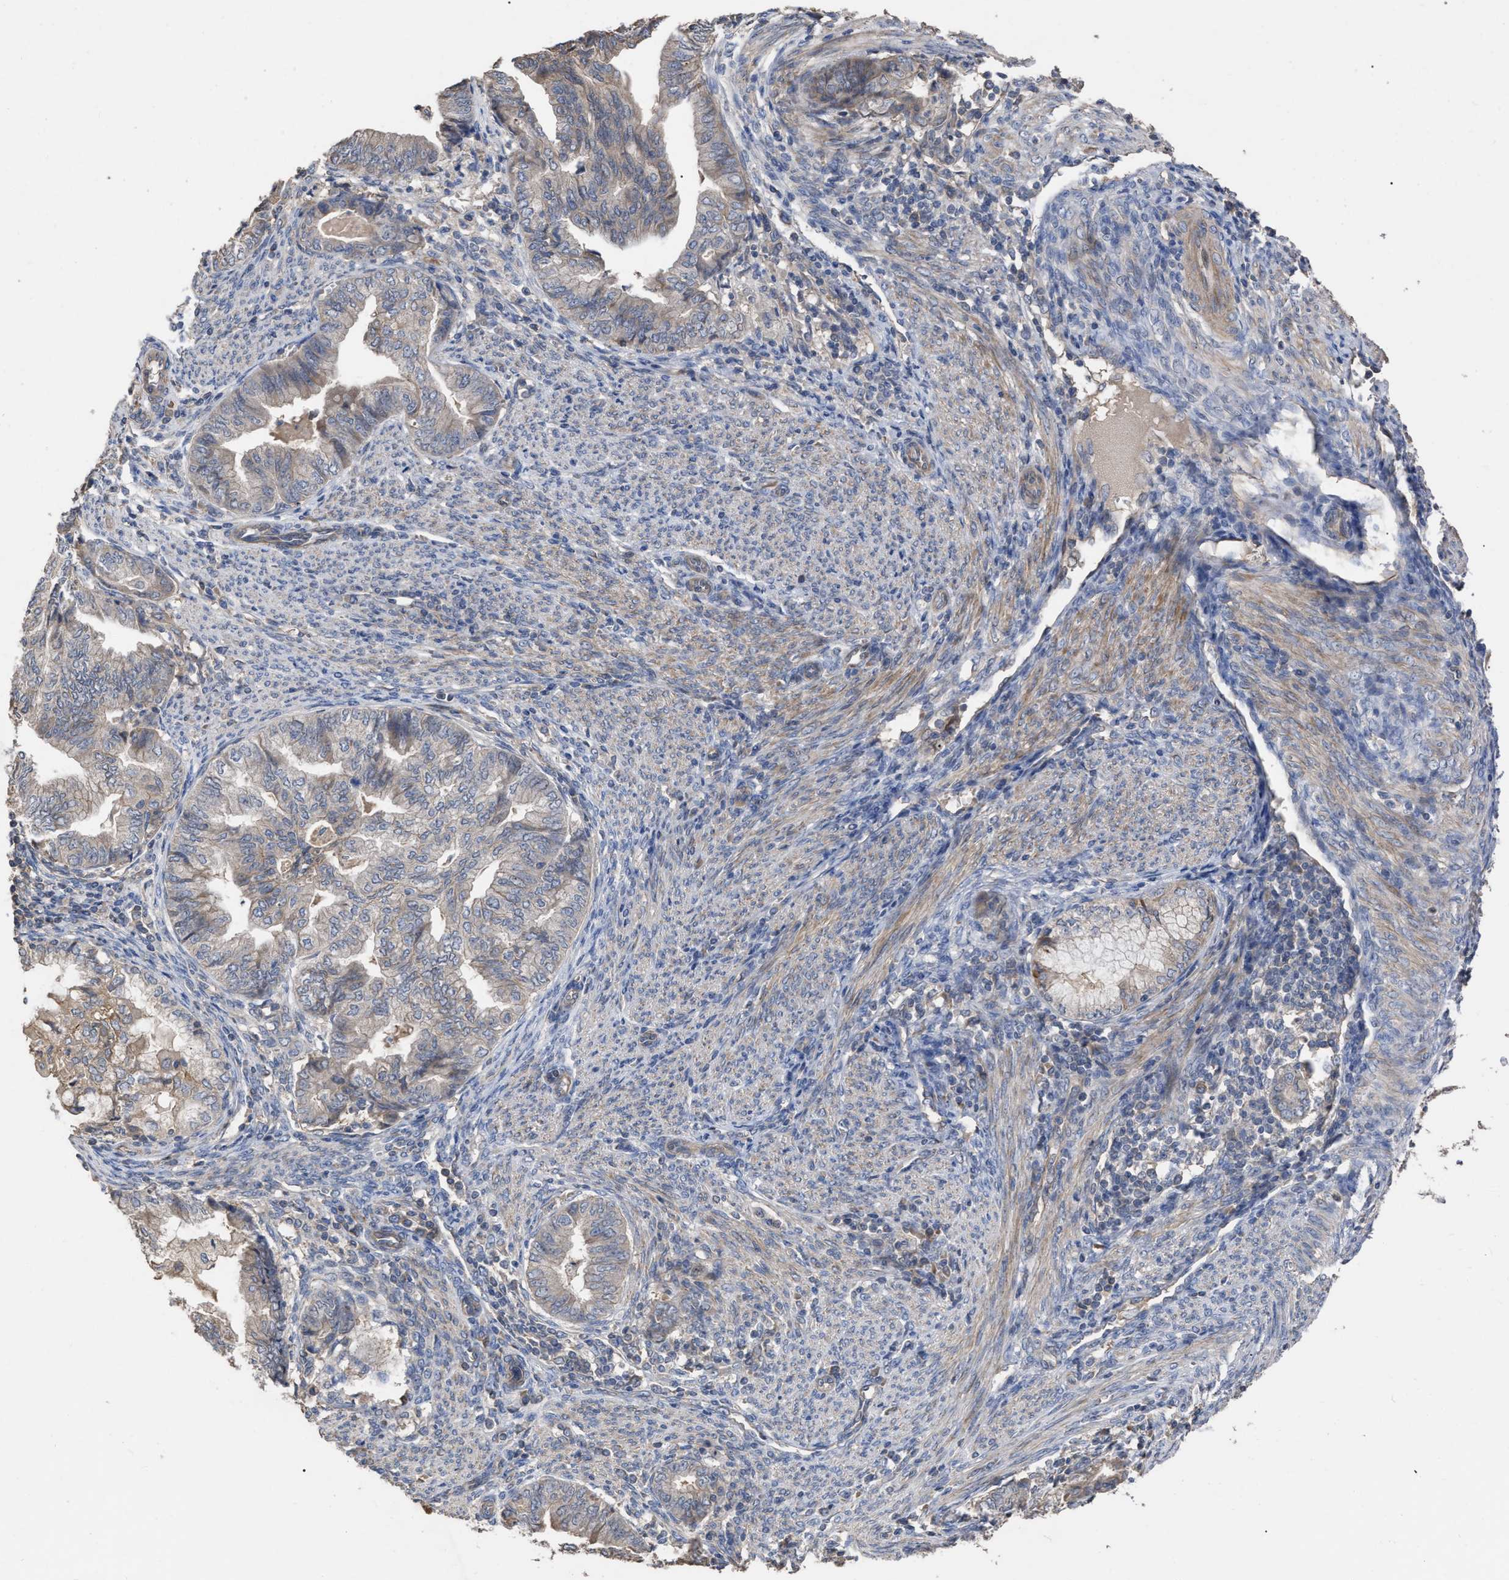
{"staining": {"intensity": "weak", "quantity": "<25%", "location": "cytoplasmic/membranous"}, "tissue": "endometrial cancer", "cell_type": "Tumor cells", "image_type": "cancer", "snomed": [{"axis": "morphology", "description": "Adenocarcinoma, NOS"}, {"axis": "topography", "description": "Endometrium"}], "caption": "A histopathology image of endometrial adenocarcinoma stained for a protein exhibits no brown staining in tumor cells.", "gene": "BTN2A1", "patient": {"sex": "female", "age": 79}}